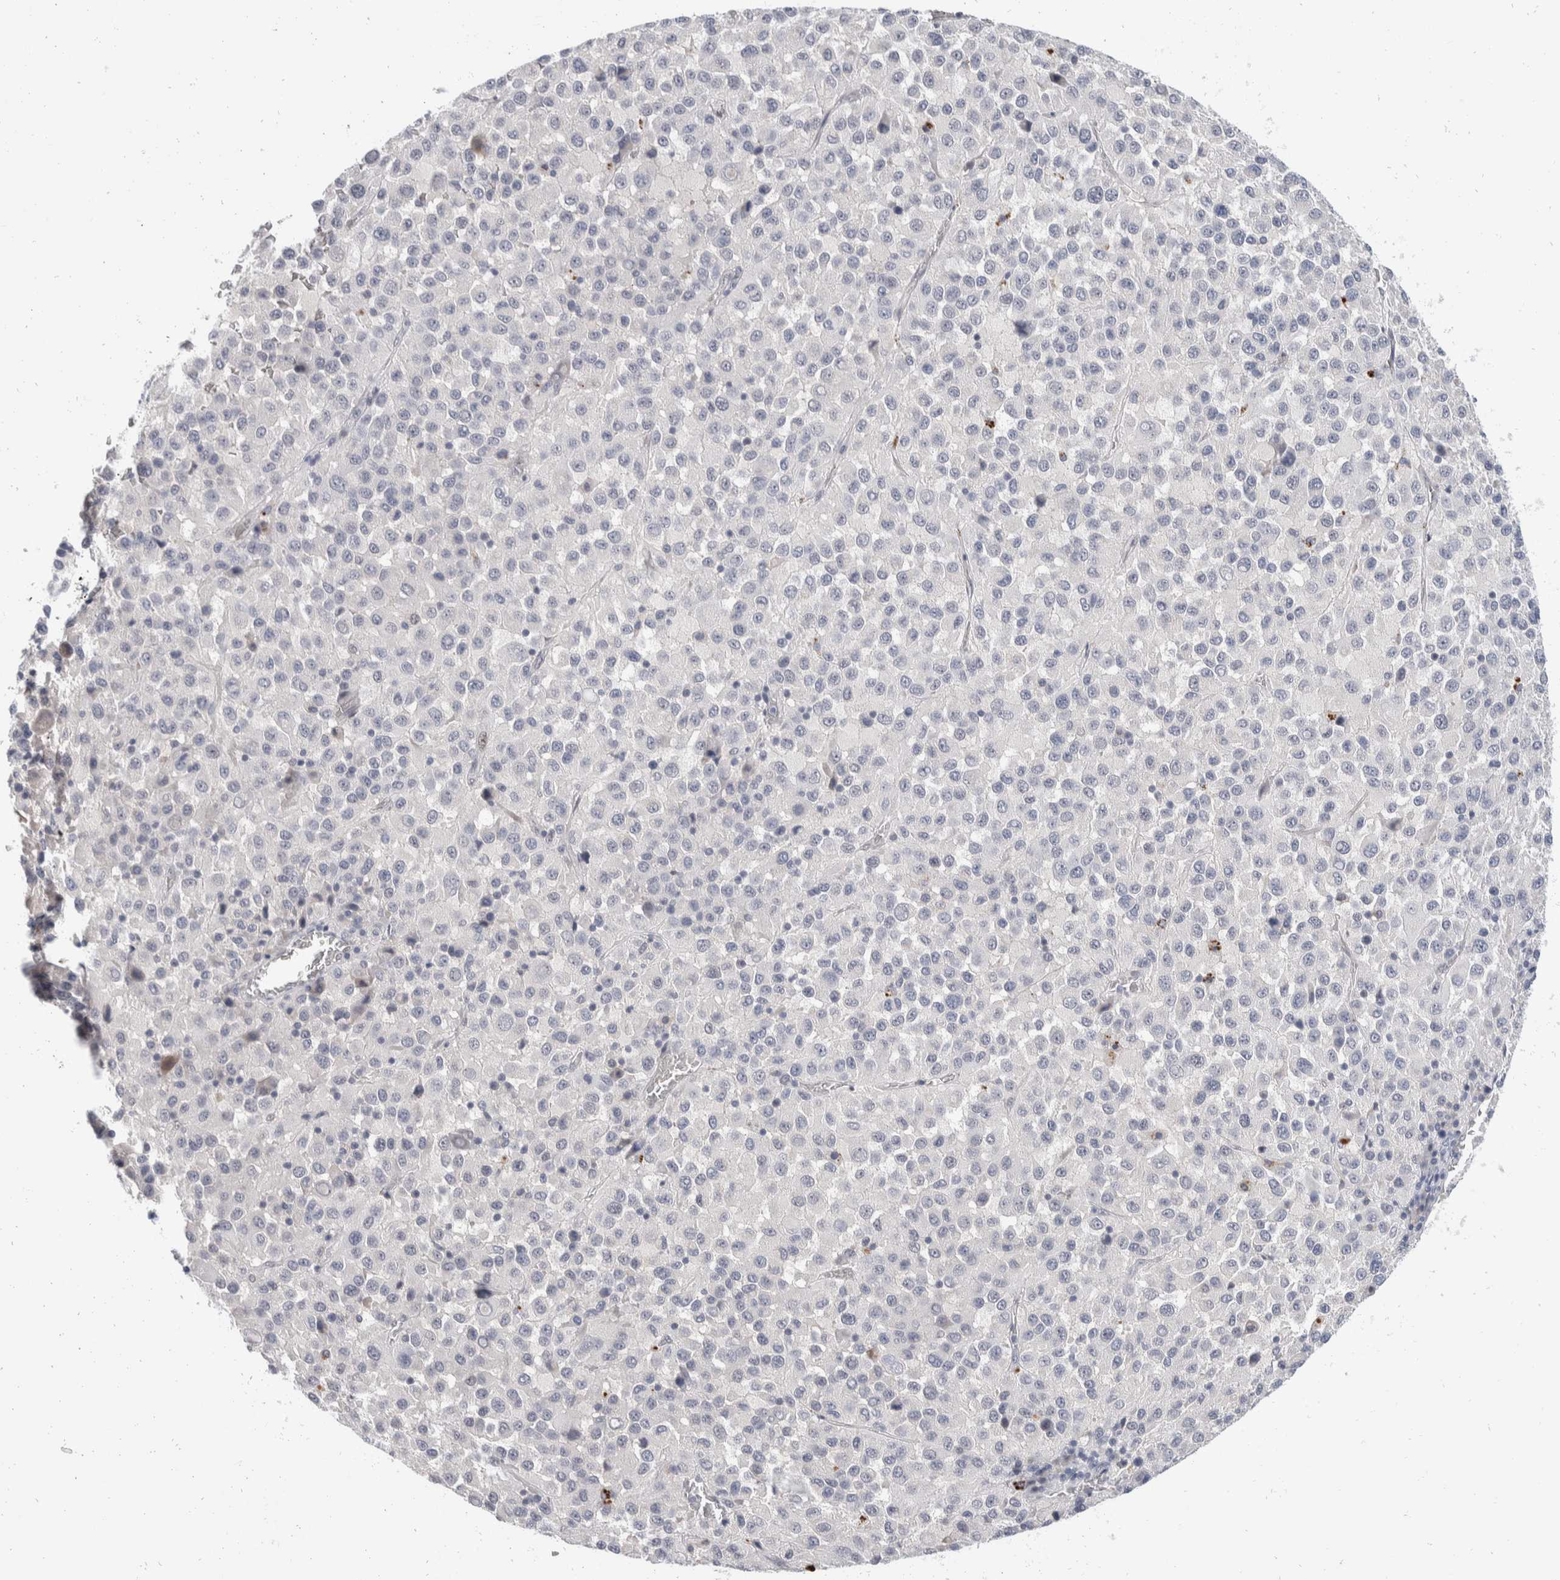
{"staining": {"intensity": "negative", "quantity": "none", "location": "none"}, "tissue": "melanoma", "cell_type": "Tumor cells", "image_type": "cancer", "snomed": [{"axis": "morphology", "description": "Malignant melanoma, Metastatic site"}, {"axis": "topography", "description": "Lung"}], "caption": "Immunohistochemistry (IHC) of malignant melanoma (metastatic site) shows no positivity in tumor cells.", "gene": "CATSPERD", "patient": {"sex": "male", "age": 64}}